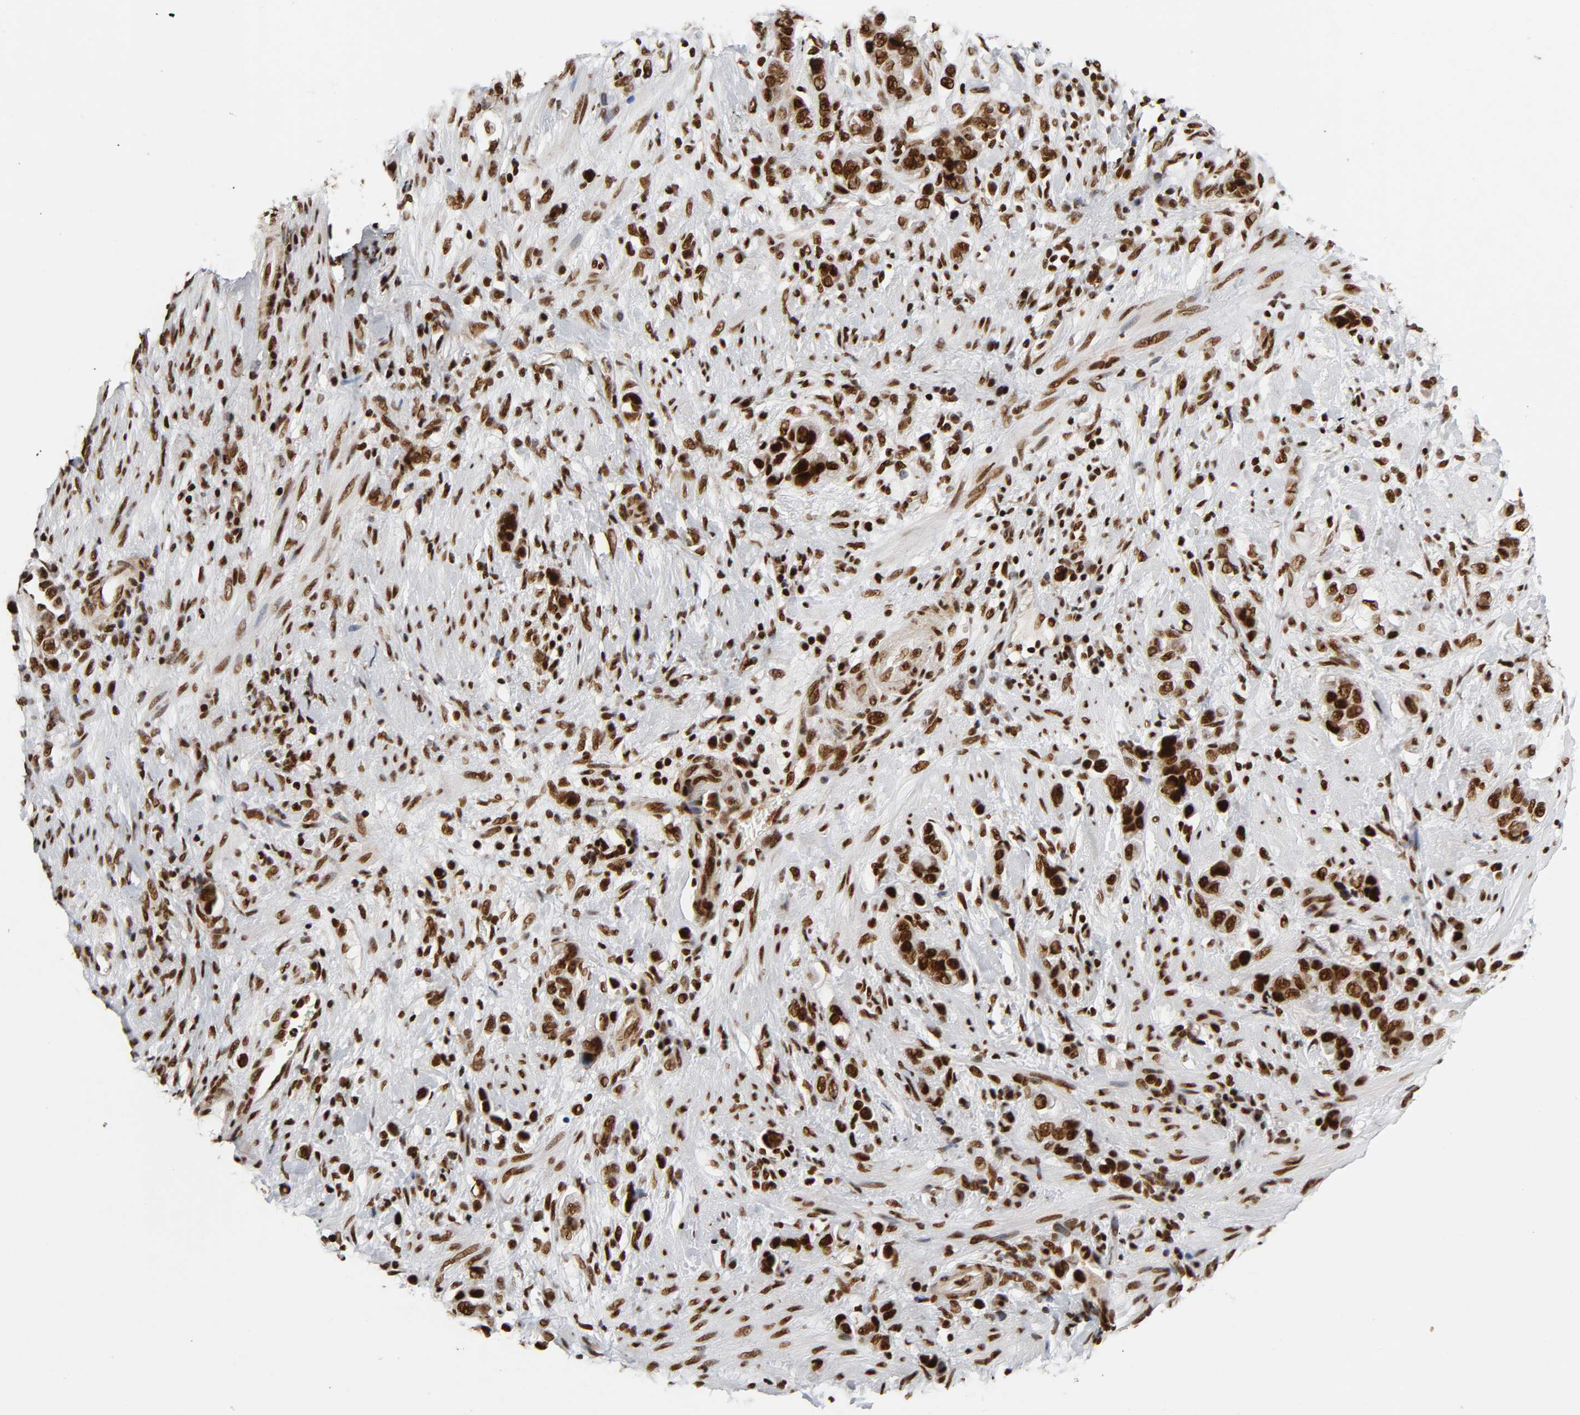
{"staining": {"intensity": "strong", "quantity": ">75%", "location": "nuclear"}, "tissue": "stomach cancer", "cell_type": "Tumor cells", "image_type": "cancer", "snomed": [{"axis": "morphology", "description": "Adenocarcinoma, NOS"}, {"axis": "topography", "description": "Stomach, lower"}], "caption": "Stomach cancer tissue reveals strong nuclear positivity in approximately >75% of tumor cells, visualized by immunohistochemistry.", "gene": "NFYB", "patient": {"sex": "female", "age": 93}}